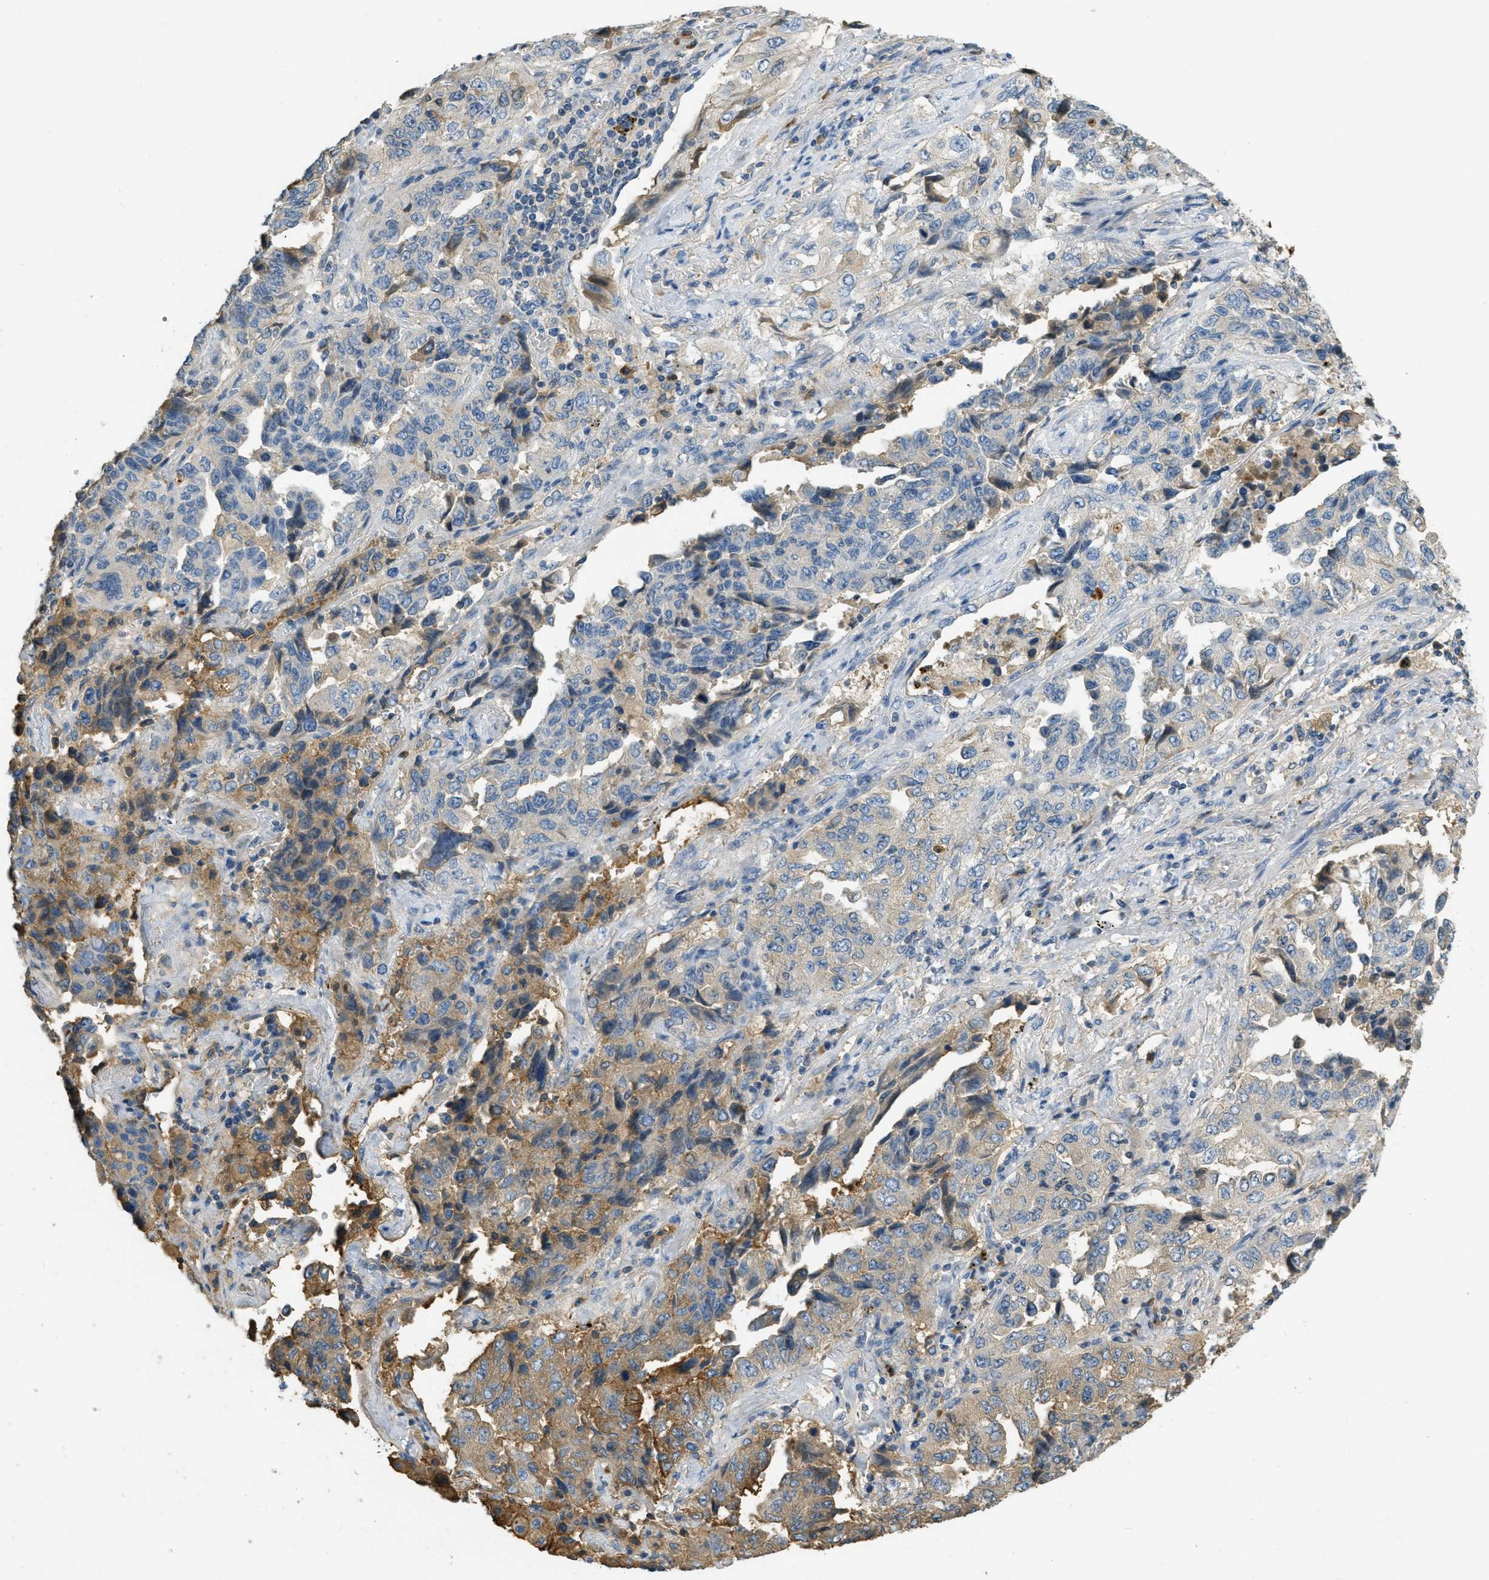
{"staining": {"intensity": "moderate", "quantity": "25%-75%", "location": "cytoplasmic/membranous"}, "tissue": "lung cancer", "cell_type": "Tumor cells", "image_type": "cancer", "snomed": [{"axis": "morphology", "description": "Adenocarcinoma, NOS"}, {"axis": "topography", "description": "Lung"}], "caption": "The histopathology image reveals immunohistochemical staining of lung cancer. There is moderate cytoplasmic/membranous staining is seen in about 25%-75% of tumor cells.", "gene": "PRTN3", "patient": {"sex": "female", "age": 51}}